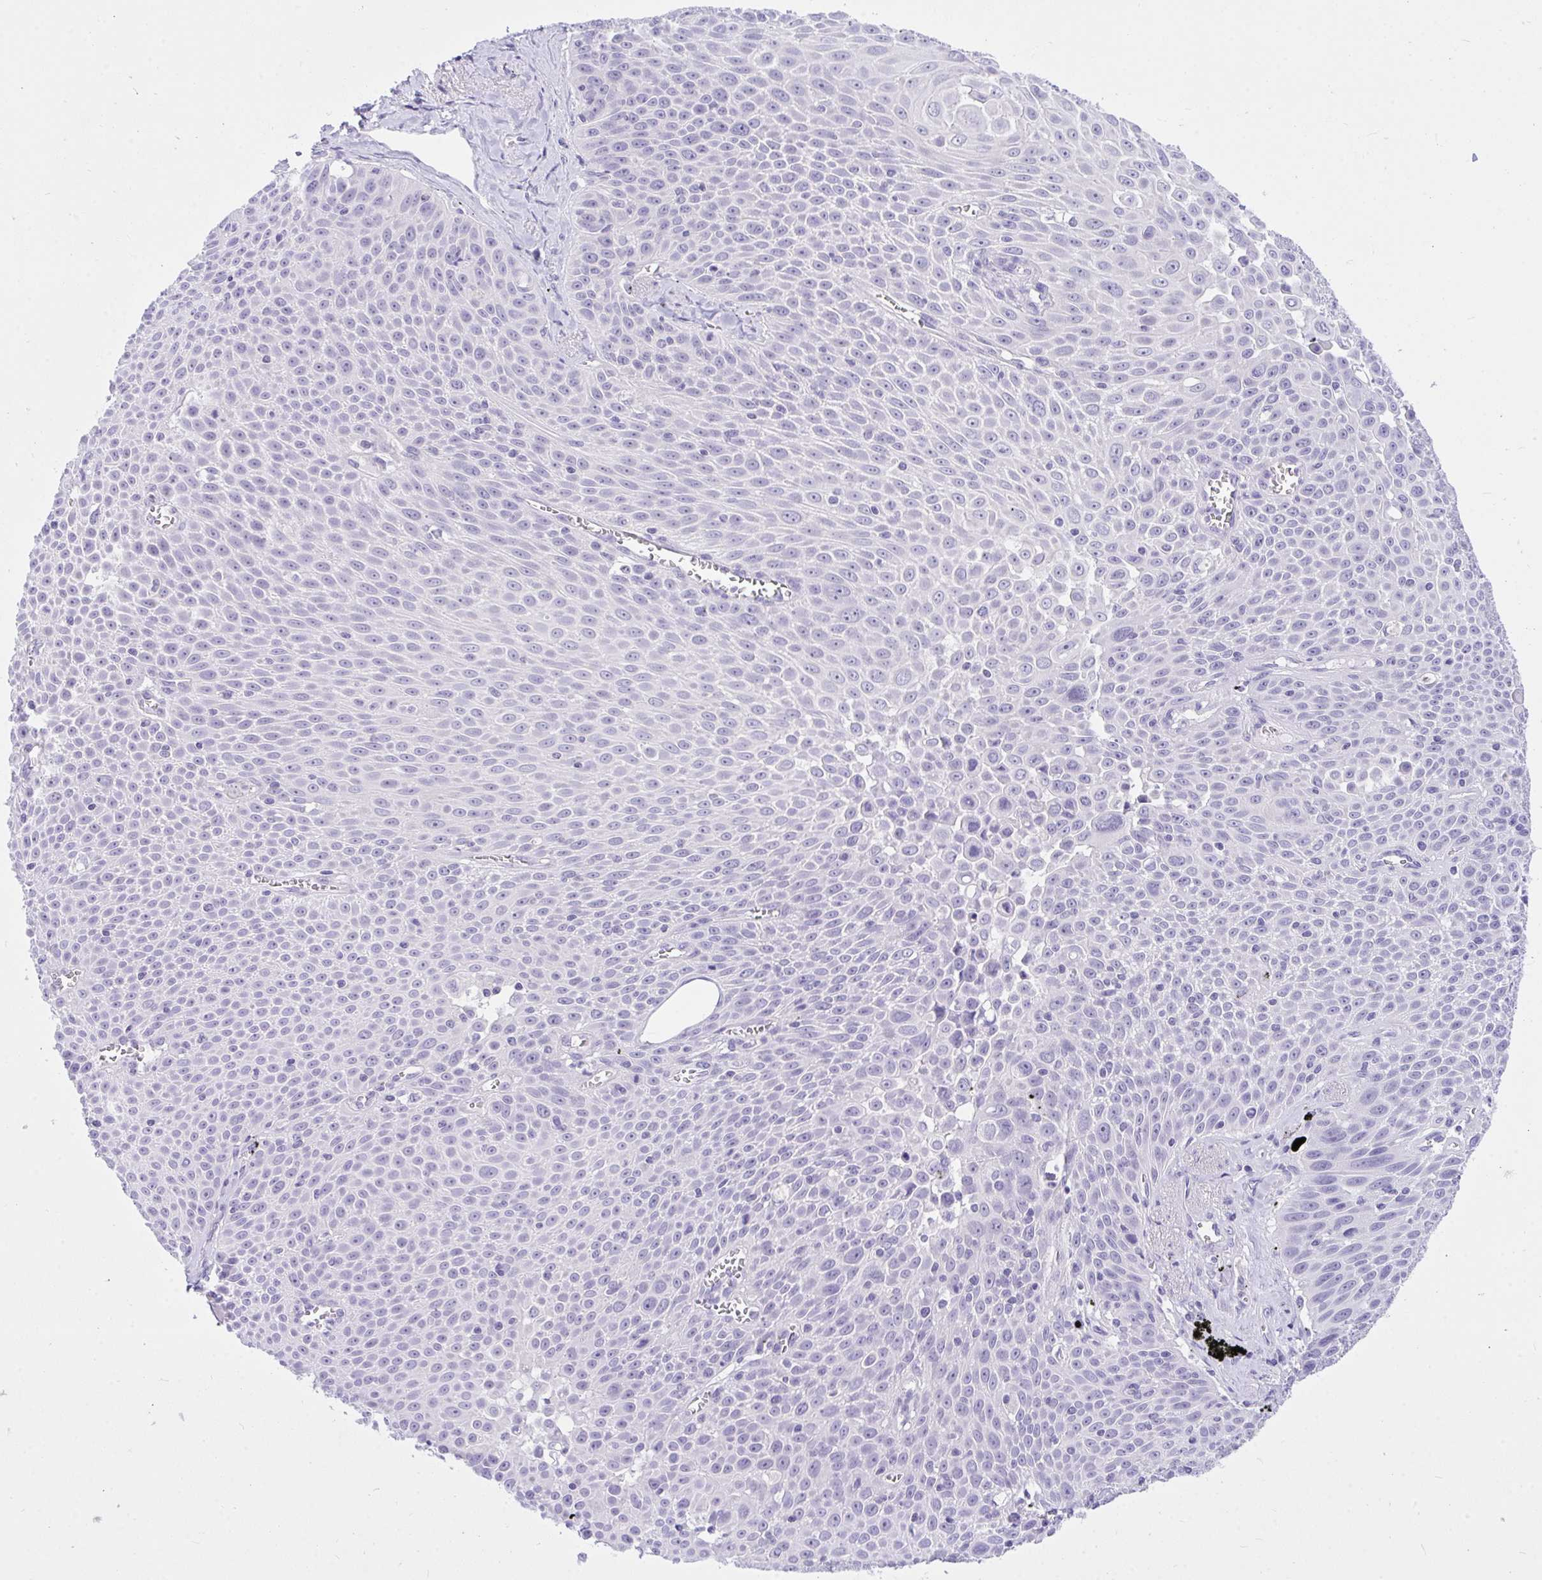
{"staining": {"intensity": "negative", "quantity": "none", "location": "none"}, "tissue": "lung cancer", "cell_type": "Tumor cells", "image_type": "cancer", "snomed": [{"axis": "morphology", "description": "Squamous cell carcinoma, NOS"}, {"axis": "morphology", "description": "Squamous cell carcinoma, metastatic, NOS"}, {"axis": "topography", "description": "Lymph node"}, {"axis": "topography", "description": "Lung"}], "caption": "IHC of human lung cancer demonstrates no expression in tumor cells.", "gene": "TLN2", "patient": {"sex": "female", "age": 62}}